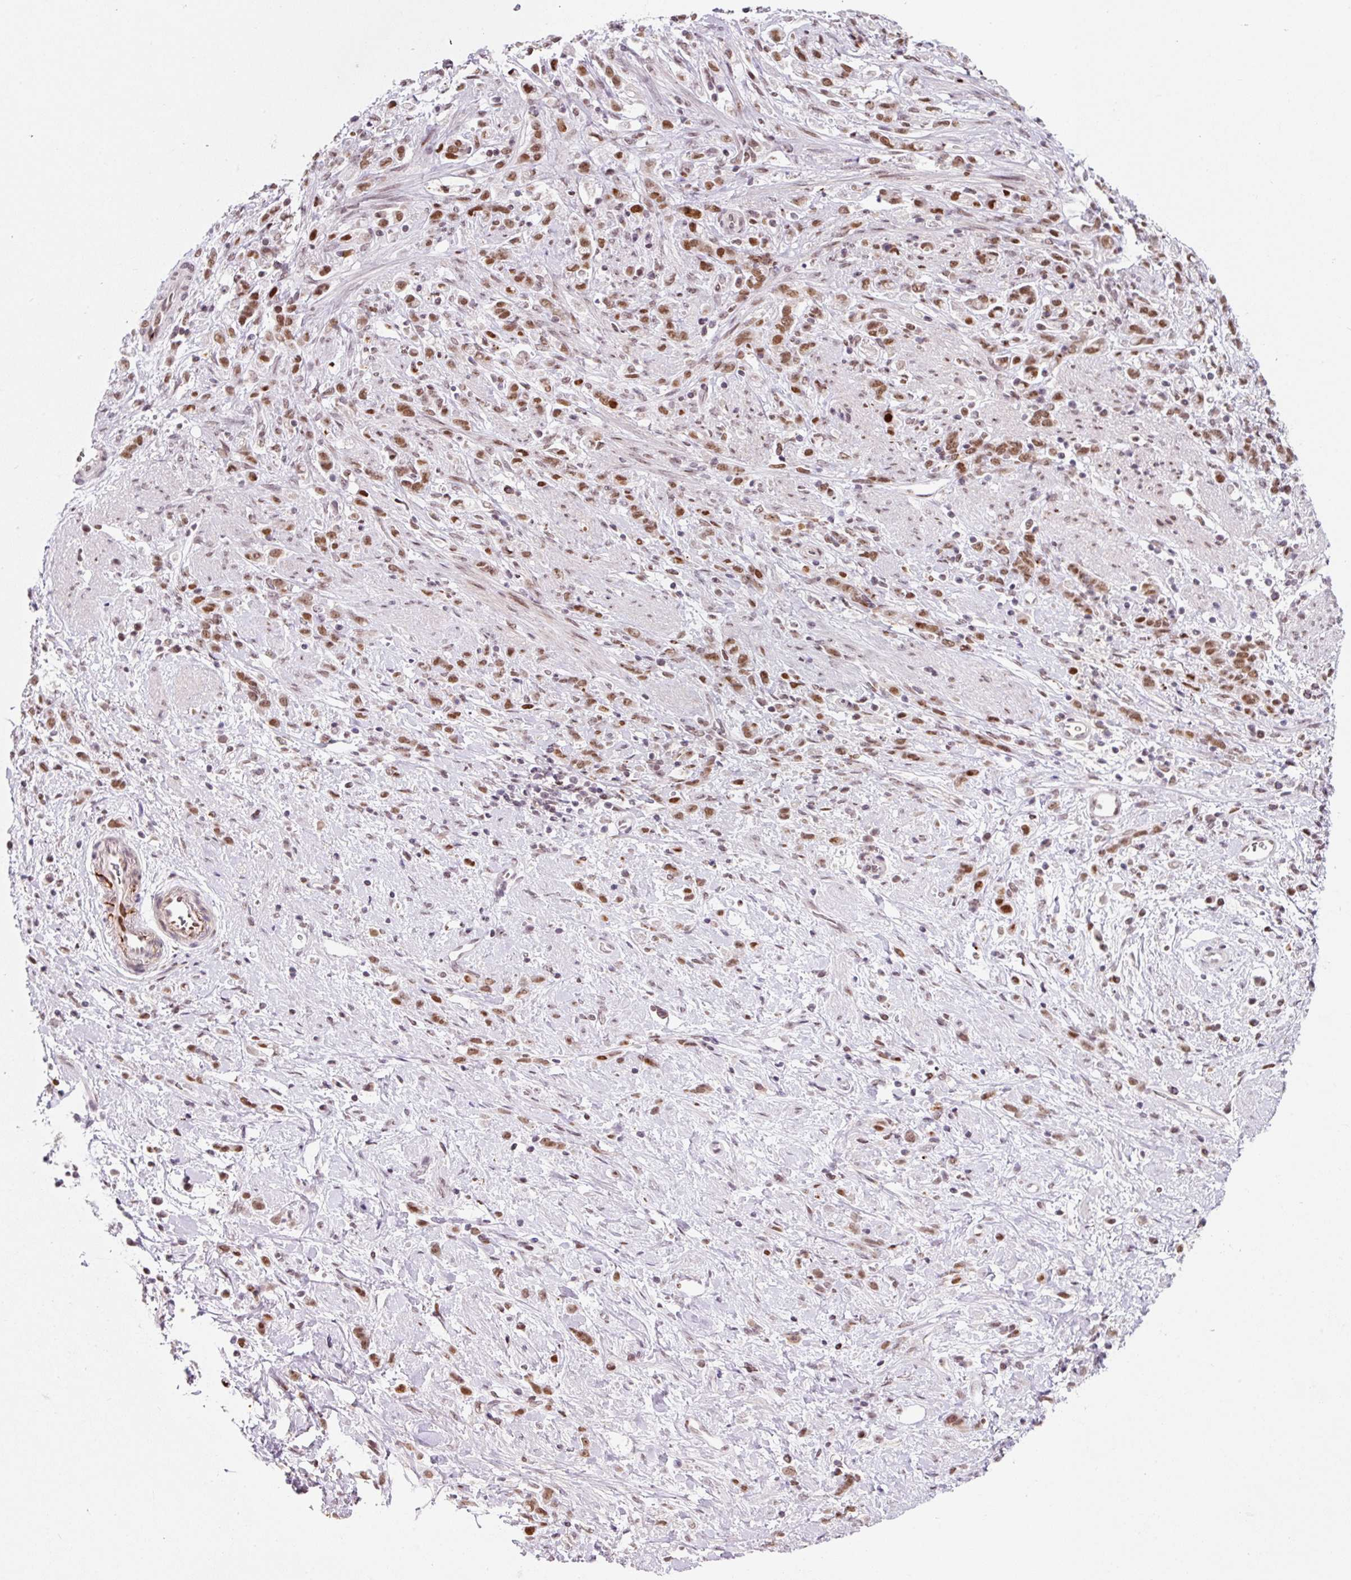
{"staining": {"intensity": "strong", "quantity": ">75%", "location": "nuclear"}, "tissue": "stomach cancer", "cell_type": "Tumor cells", "image_type": "cancer", "snomed": [{"axis": "morphology", "description": "Adenocarcinoma, NOS"}, {"axis": "topography", "description": "Stomach"}], "caption": "Immunohistochemistry of human stomach cancer displays high levels of strong nuclear staining in about >75% of tumor cells.", "gene": "CCNL2", "patient": {"sex": "female", "age": 60}}